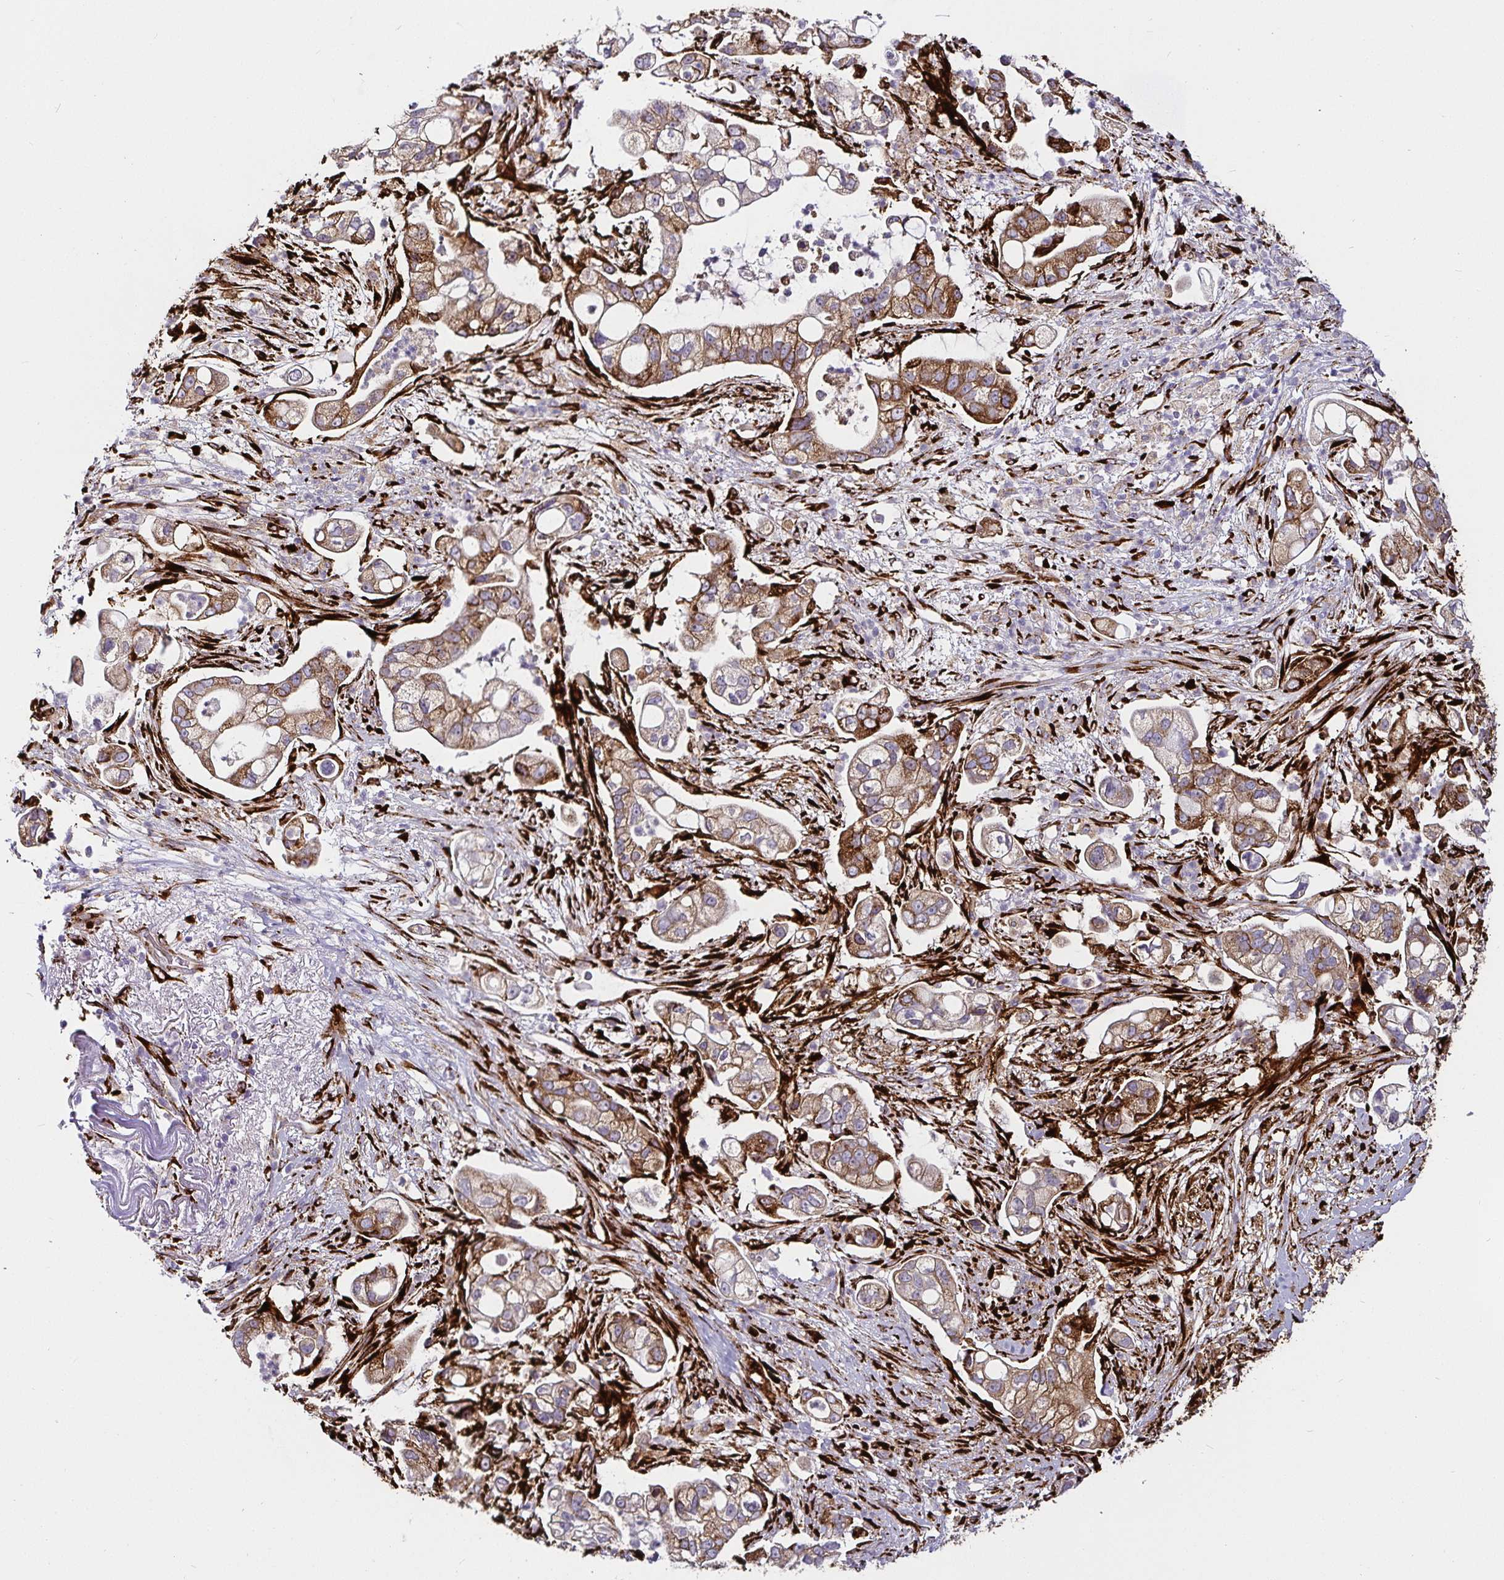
{"staining": {"intensity": "moderate", "quantity": "25%-75%", "location": "cytoplasmic/membranous"}, "tissue": "pancreatic cancer", "cell_type": "Tumor cells", "image_type": "cancer", "snomed": [{"axis": "morphology", "description": "Adenocarcinoma, NOS"}, {"axis": "topography", "description": "Pancreas"}], "caption": "Adenocarcinoma (pancreatic) stained with IHC reveals moderate cytoplasmic/membranous expression in about 25%-75% of tumor cells.", "gene": "P4HA2", "patient": {"sex": "female", "age": 69}}